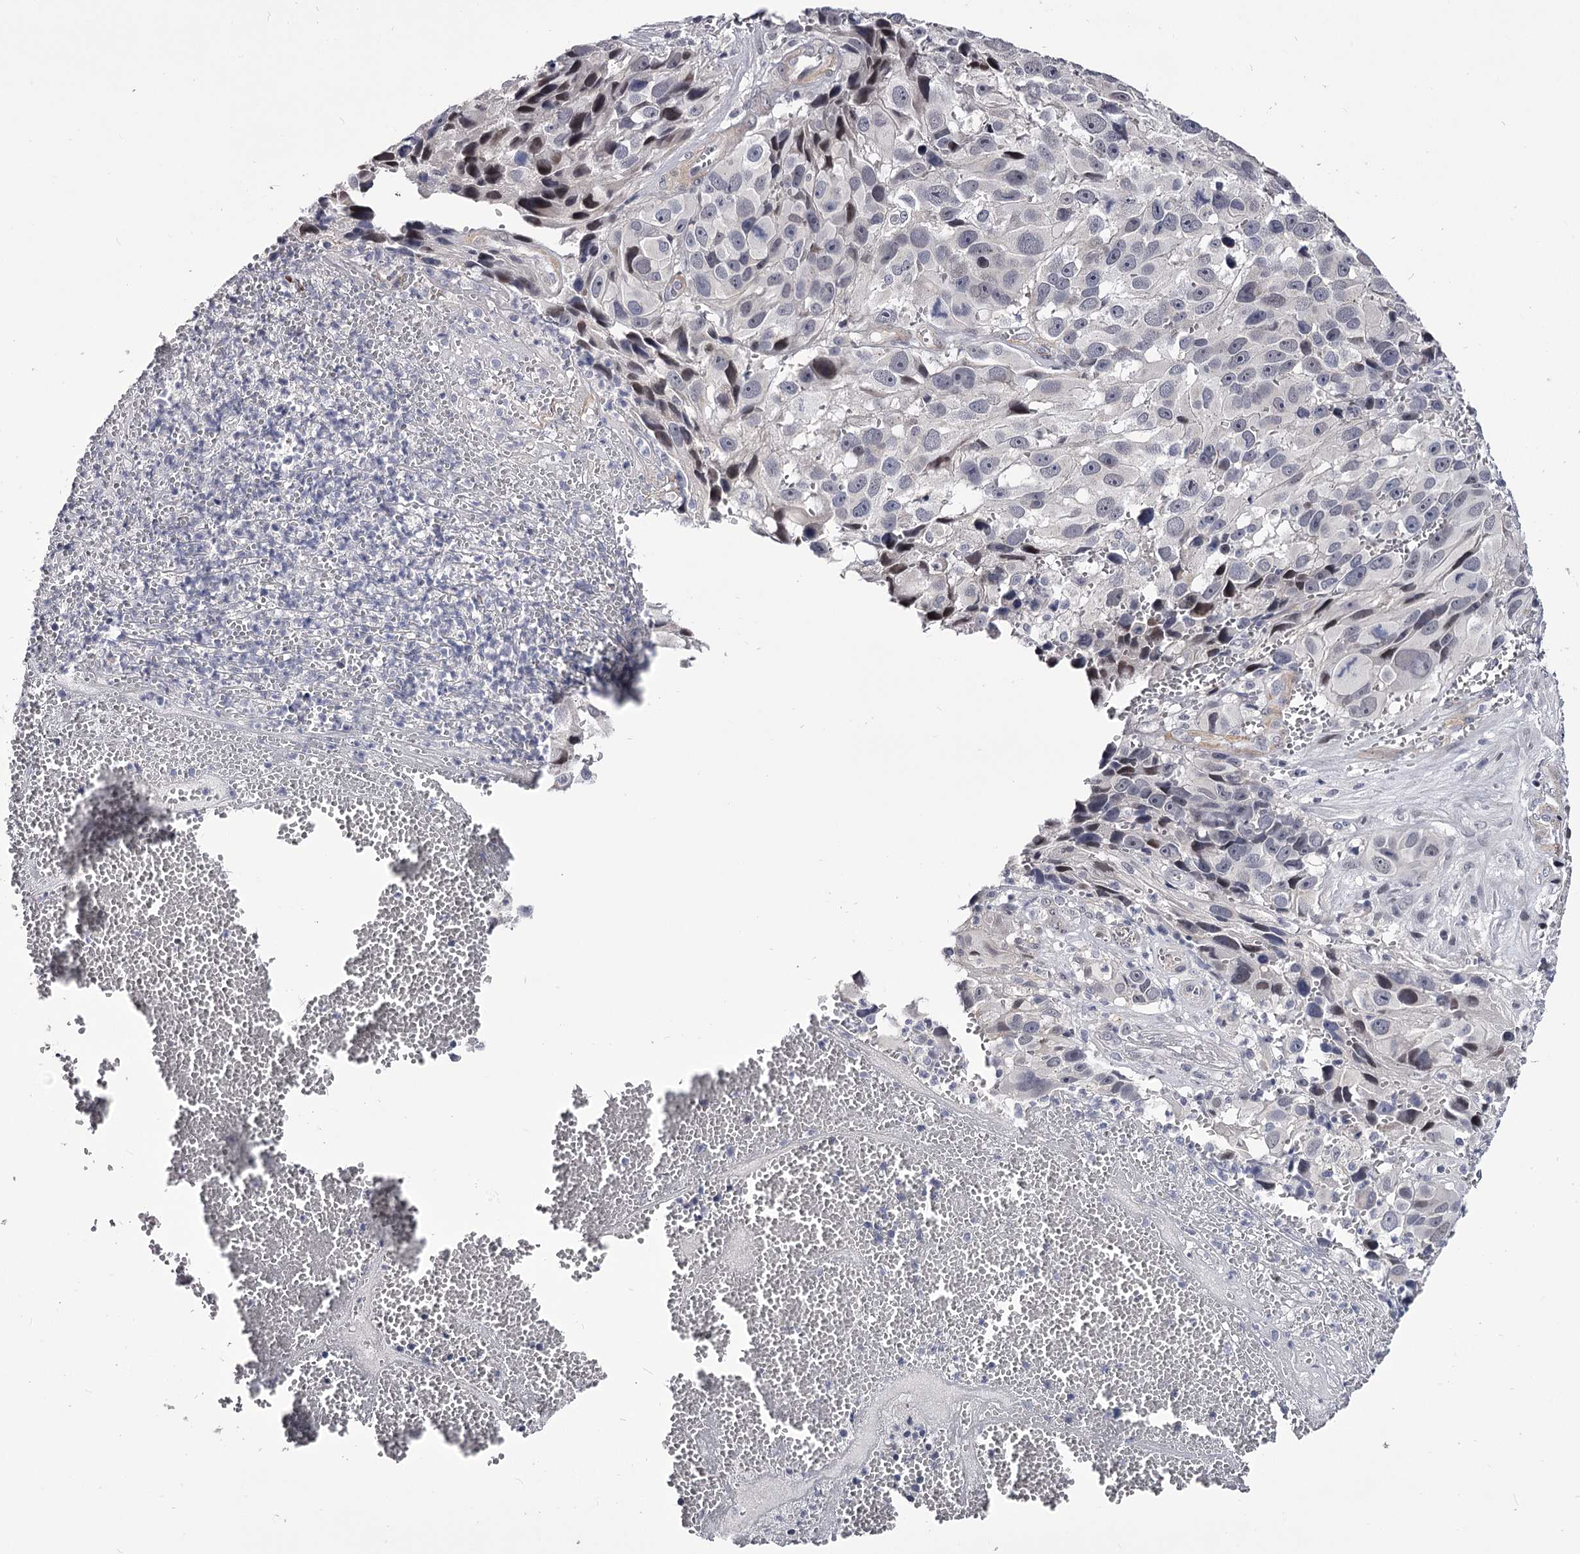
{"staining": {"intensity": "moderate", "quantity": "<25%", "location": "nuclear"}, "tissue": "melanoma", "cell_type": "Tumor cells", "image_type": "cancer", "snomed": [{"axis": "morphology", "description": "Malignant melanoma, NOS"}, {"axis": "topography", "description": "Skin"}], "caption": "IHC staining of malignant melanoma, which demonstrates low levels of moderate nuclear expression in approximately <25% of tumor cells indicating moderate nuclear protein staining. The staining was performed using DAB (3,3'-diaminobenzidine) (brown) for protein detection and nuclei were counterstained in hematoxylin (blue).", "gene": "OVOL2", "patient": {"sex": "male", "age": 84}}